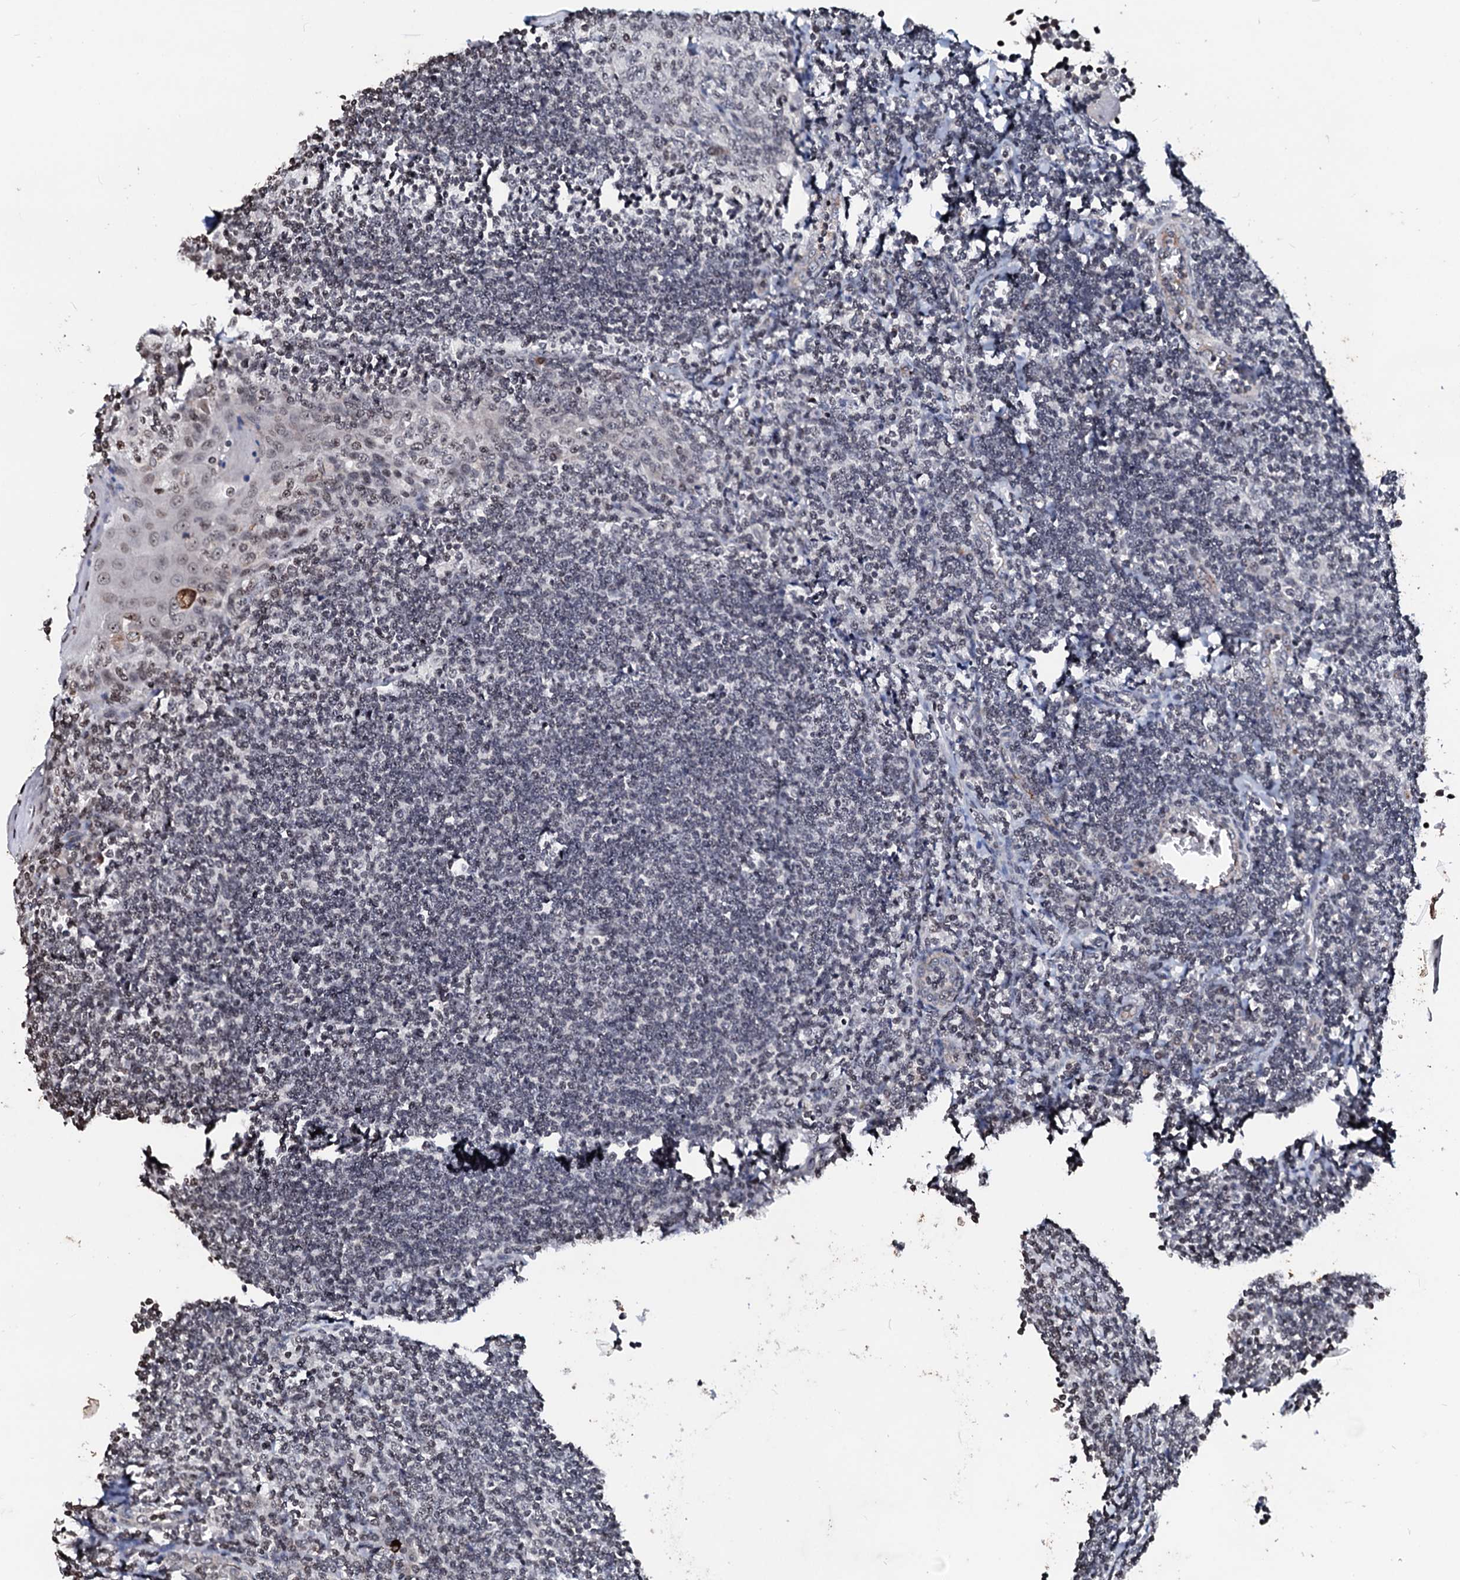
{"staining": {"intensity": "weak", "quantity": "<25%", "location": "nuclear"}, "tissue": "tonsil", "cell_type": "Germinal center cells", "image_type": "normal", "snomed": [{"axis": "morphology", "description": "Normal tissue, NOS"}, {"axis": "topography", "description": "Tonsil"}], "caption": "Immunohistochemistry (IHC) of normal human tonsil reveals no expression in germinal center cells. (Immunohistochemistry (IHC), brightfield microscopy, high magnification).", "gene": "LSM11", "patient": {"sex": "male", "age": 27}}